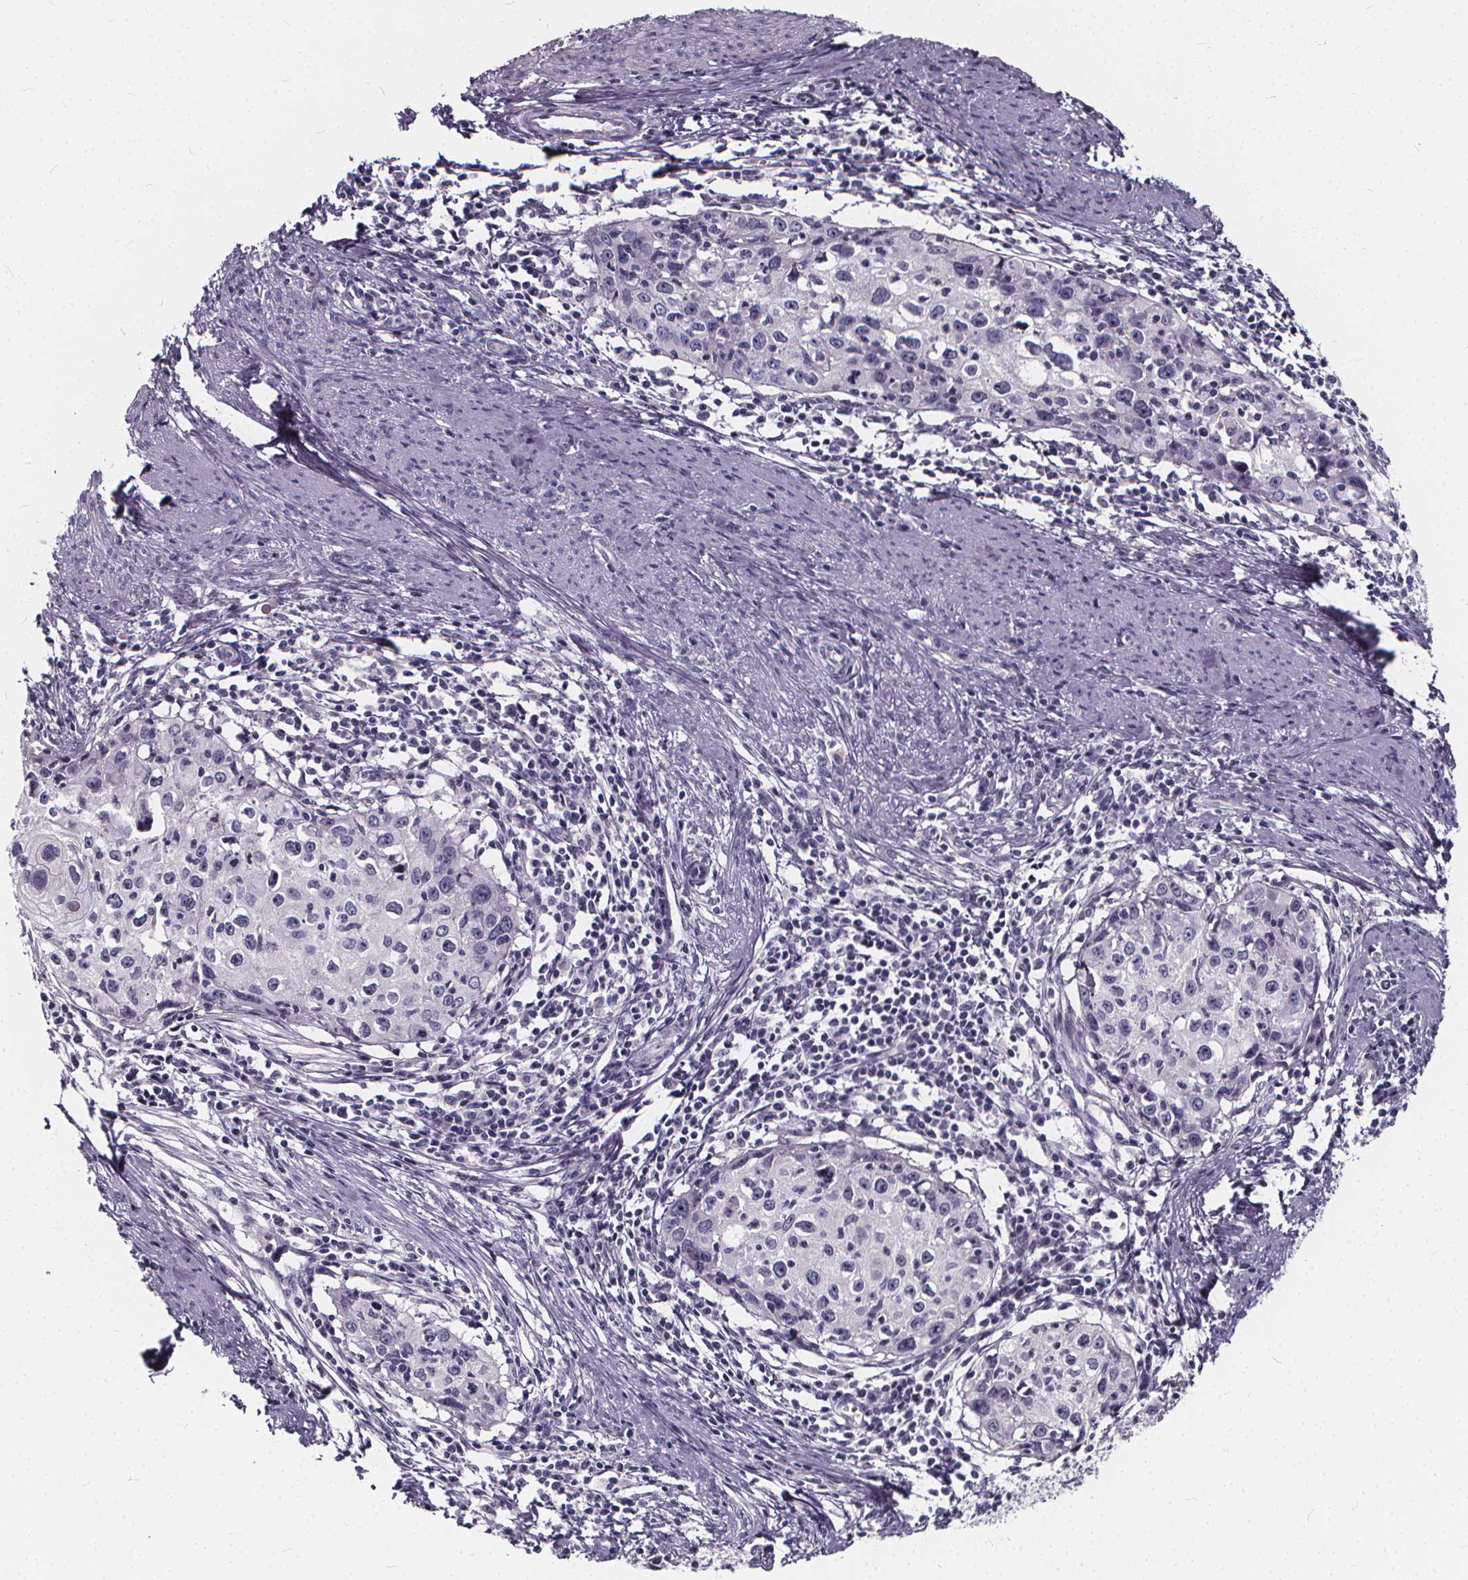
{"staining": {"intensity": "negative", "quantity": "none", "location": "none"}, "tissue": "cervical cancer", "cell_type": "Tumor cells", "image_type": "cancer", "snomed": [{"axis": "morphology", "description": "Squamous cell carcinoma, NOS"}, {"axis": "topography", "description": "Cervix"}], "caption": "A high-resolution micrograph shows immunohistochemistry (IHC) staining of cervical squamous cell carcinoma, which shows no significant expression in tumor cells. (DAB immunohistochemistry (IHC), high magnification).", "gene": "SPEF2", "patient": {"sex": "female", "age": 40}}